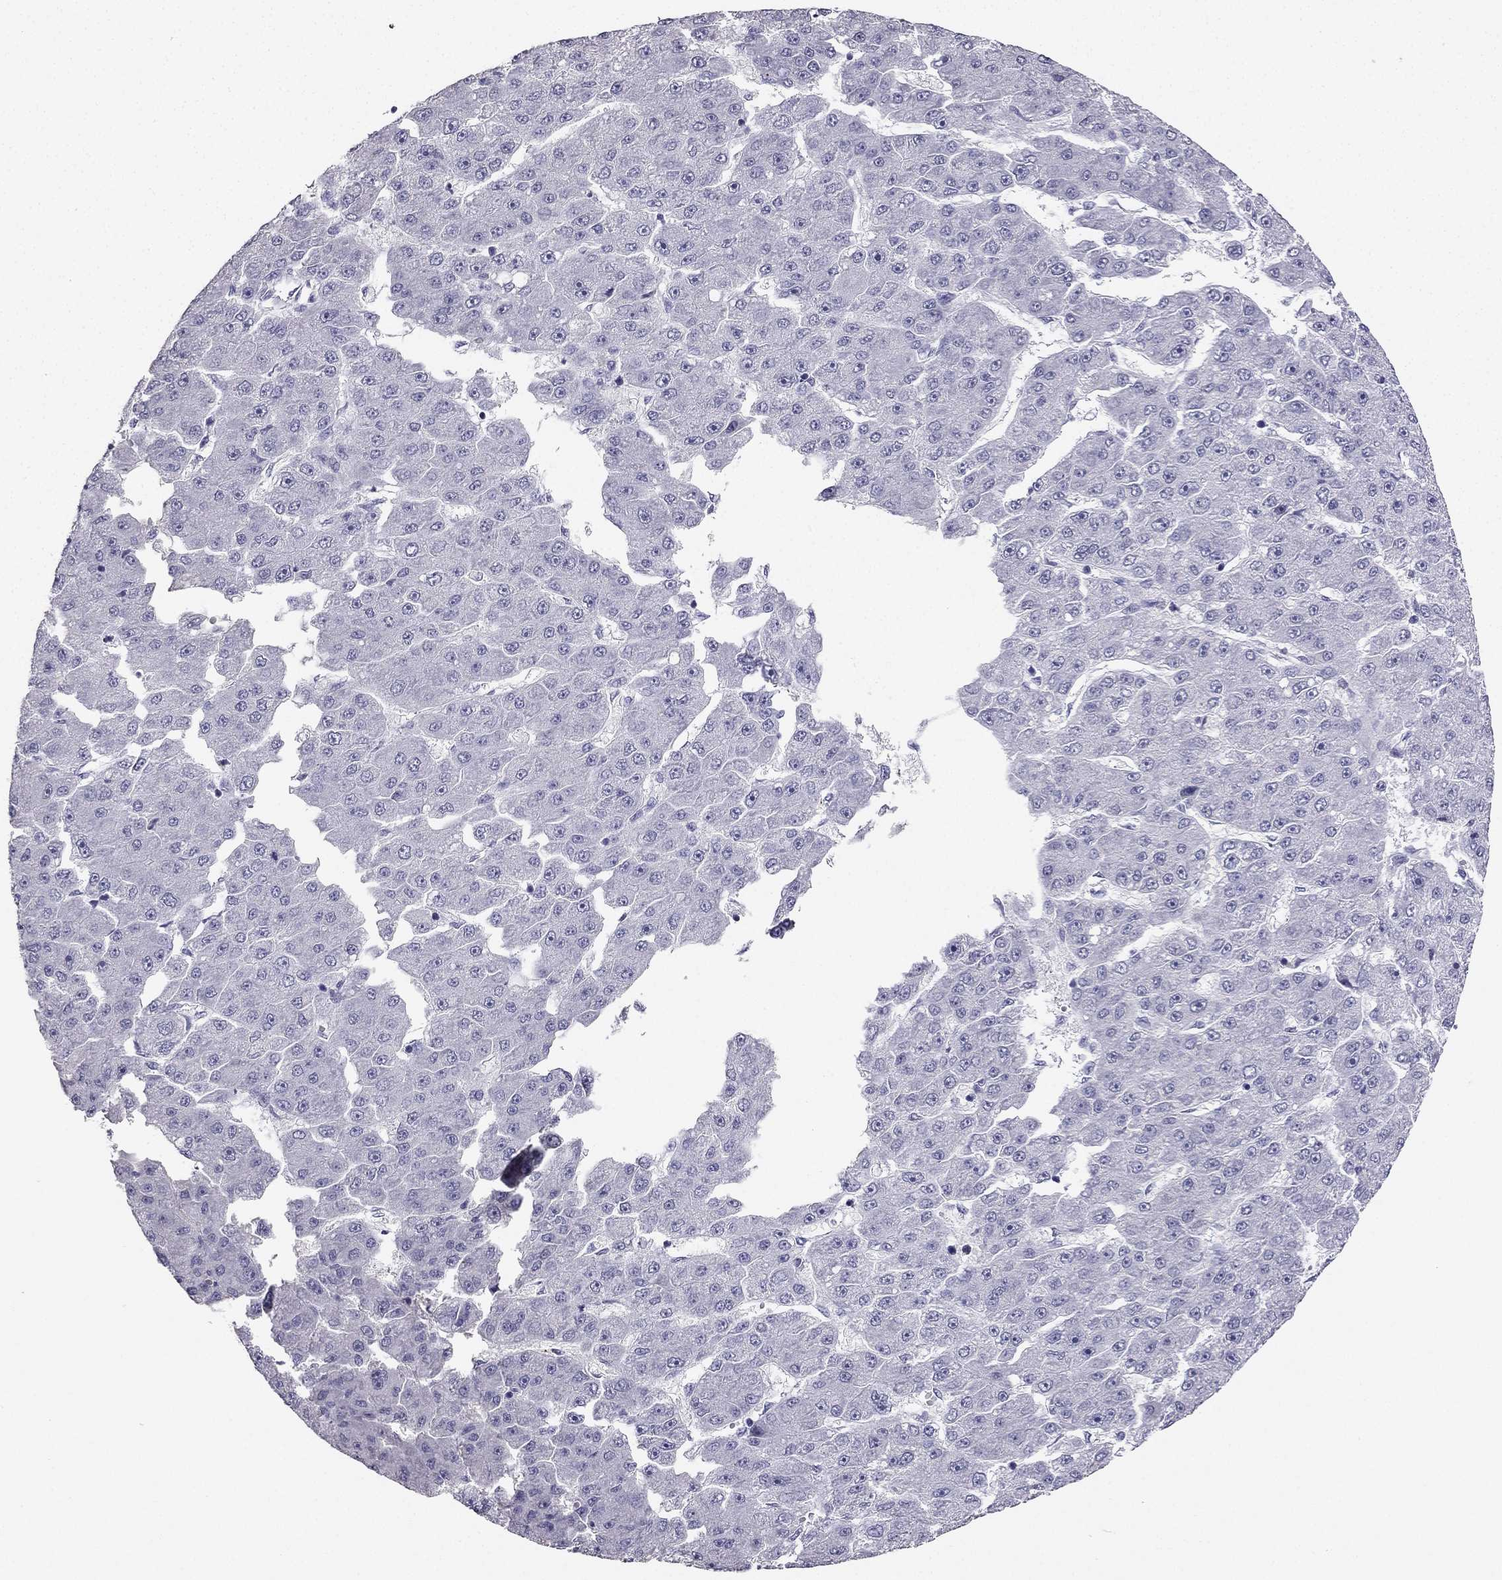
{"staining": {"intensity": "negative", "quantity": "none", "location": "none"}, "tissue": "liver cancer", "cell_type": "Tumor cells", "image_type": "cancer", "snomed": [{"axis": "morphology", "description": "Carcinoma, Hepatocellular, NOS"}, {"axis": "topography", "description": "Liver"}], "caption": "There is no significant staining in tumor cells of hepatocellular carcinoma (liver).", "gene": "CALB2", "patient": {"sex": "male", "age": 67}}